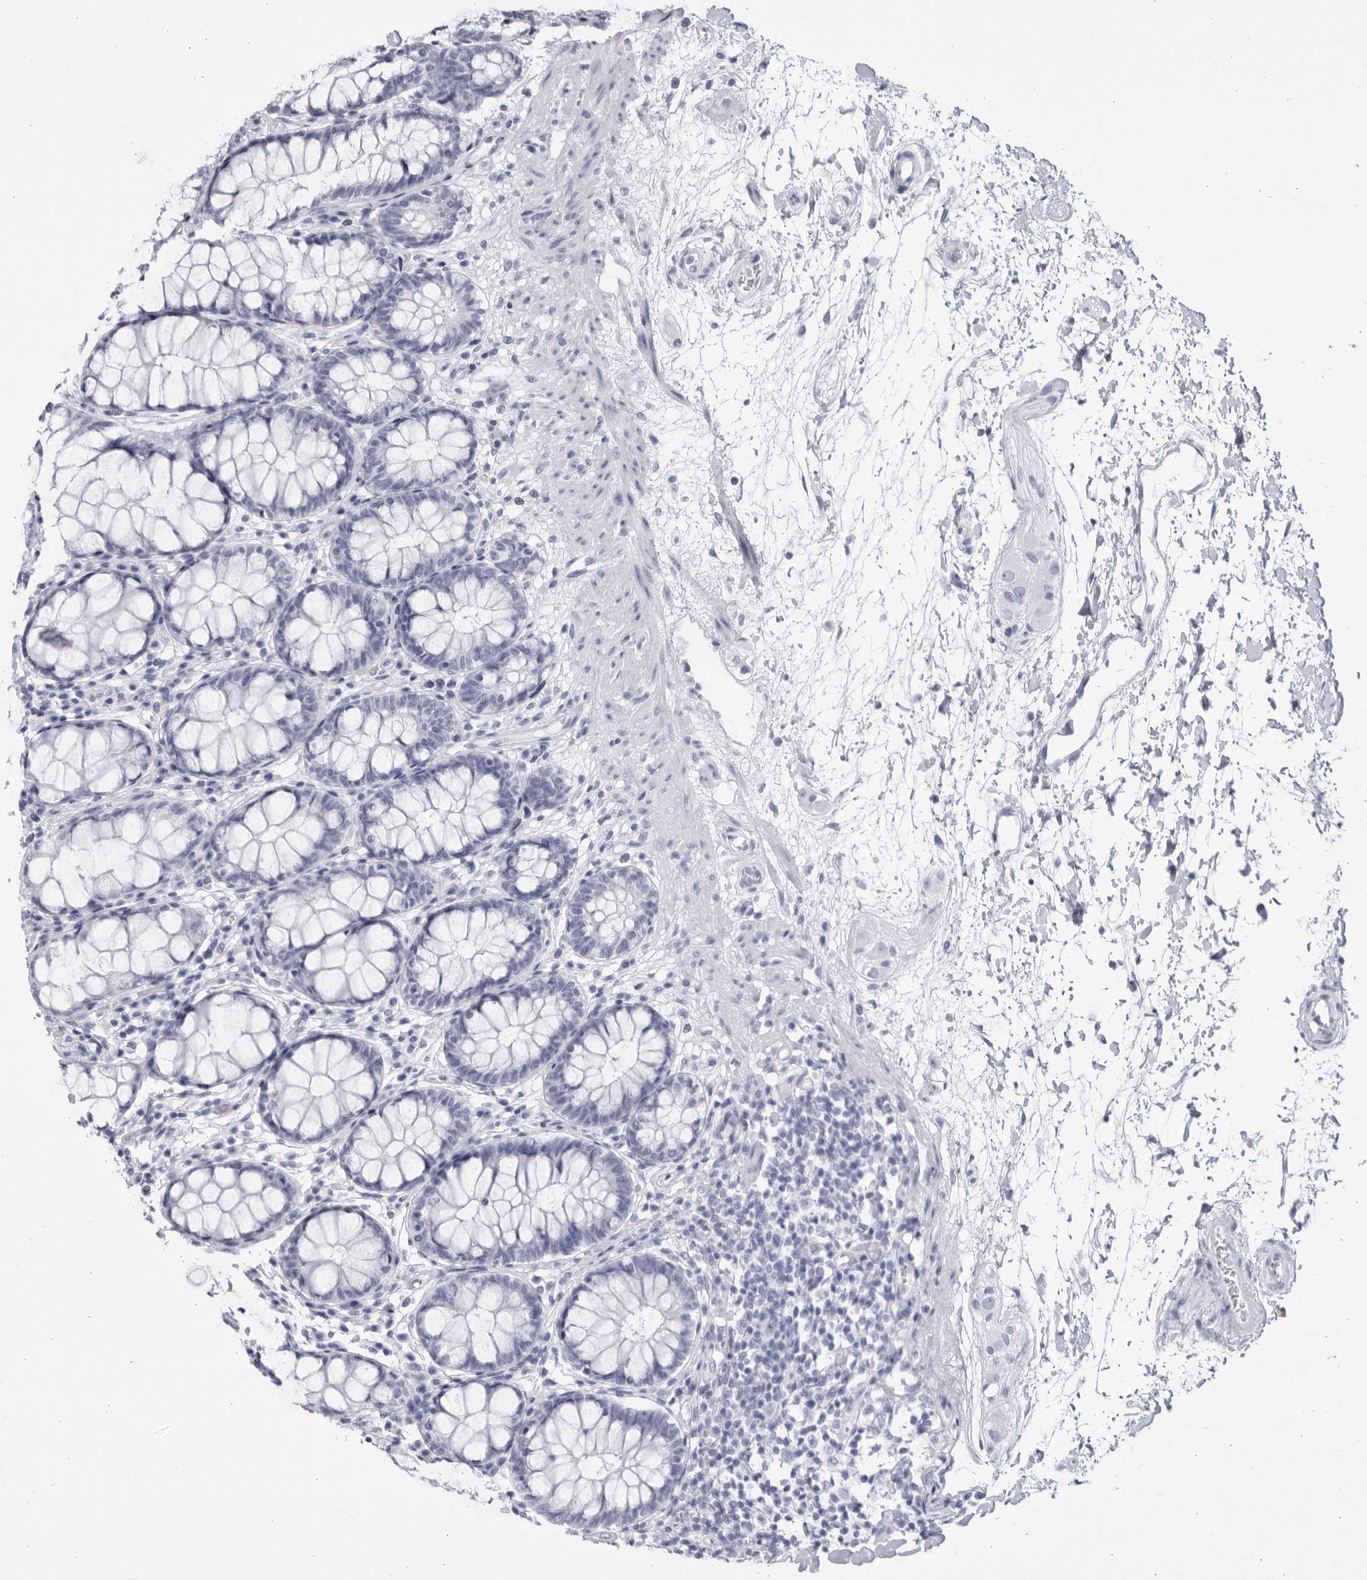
{"staining": {"intensity": "negative", "quantity": "none", "location": "none"}, "tissue": "rectum", "cell_type": "Glandular cells", "image_type": "normal", "snomed": [{"axis": "morphology", "description": "Normal tissue, NOS"}, {"axis": "topography", "description": "Rectum"}], "caption": "The IHC micrograph has no significant staining in glandular cells of rectum.", "gene": "CCDC181", "patient": {"sex": "male", "age": 64}}